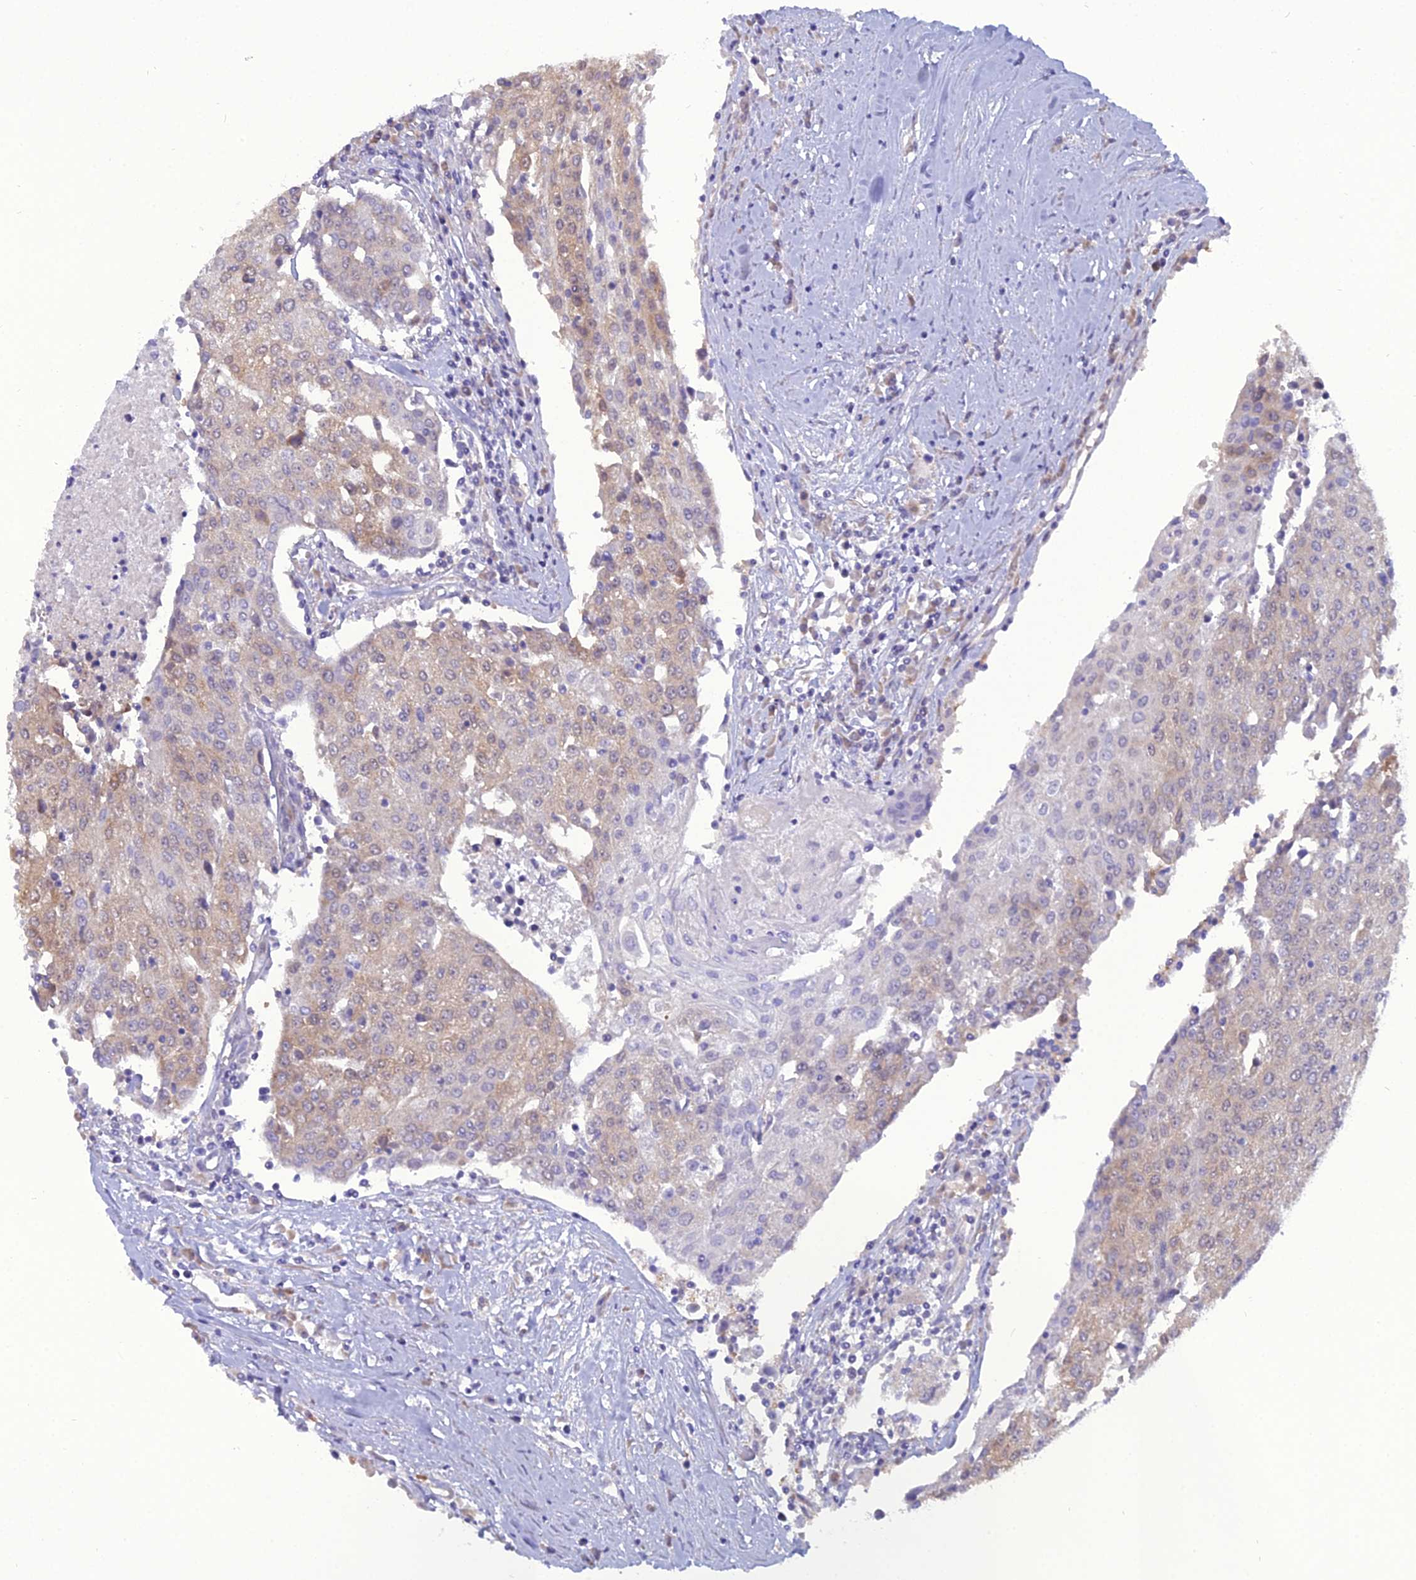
{"staining": {"intensity": "weak", "quantity": "25%-75%", "location": "cytoplasmic/membranous"}, "tissue": "urothelial cancer", "cell_type": "Tumor cells", "image_type": "cancer", "snomed": [{"axis": "morphology", "description": "Urothelial carcinoma, High grade"}, {"axis": "topography", "description": "Urinary bladder"}], "caption": "There is low levels of weak cytoplasmic/membranous staining in tumor cells of urothelial carcinoma (high-grade), as demonstrated by immunohistochemical staining (brown color).", "gene": "GNPNAT1", "patient": {"sex": "female", "age": 85}}